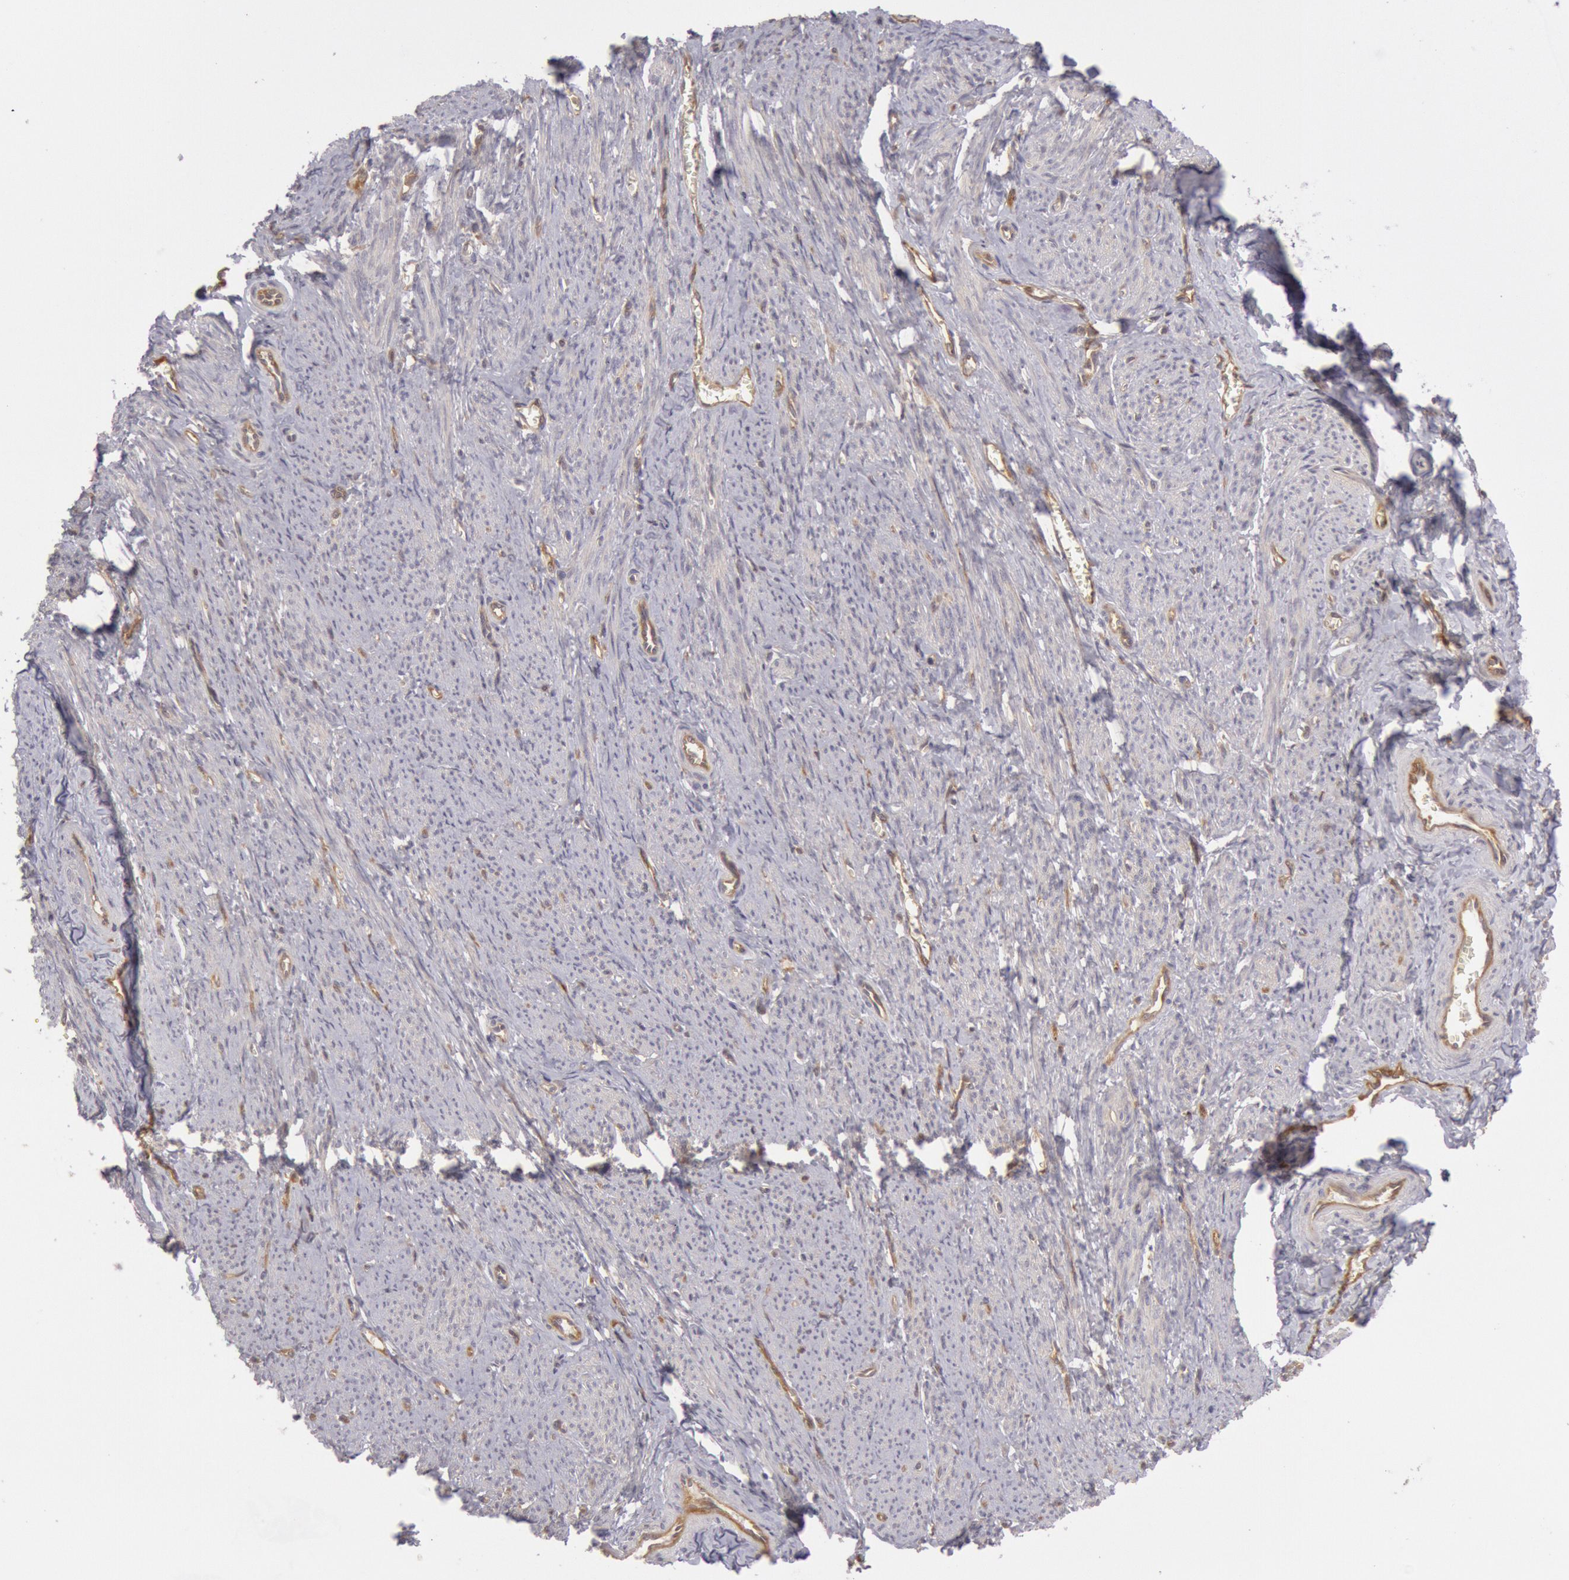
{"staining": {"intensity": "negative", "quantity": "none", "location": "none"}, "tissue": "smooth muscle", "cell_type": "Smooth muscle cells", "image_type": "normal", "snomed": [{"axis": "morphology", "description": "Normal tissue, NOS"}, {"axis": "topography", "description": "Smooth muscle"}, {"axis": "topography", "description": "Cervix"}], "caption": "Immunohistochemical staining of benign smooth muscle reveals no significant staining in smooth muscle cells.", "gene": "IKBKB", "patient": {"sex": "female", "age": 70}}